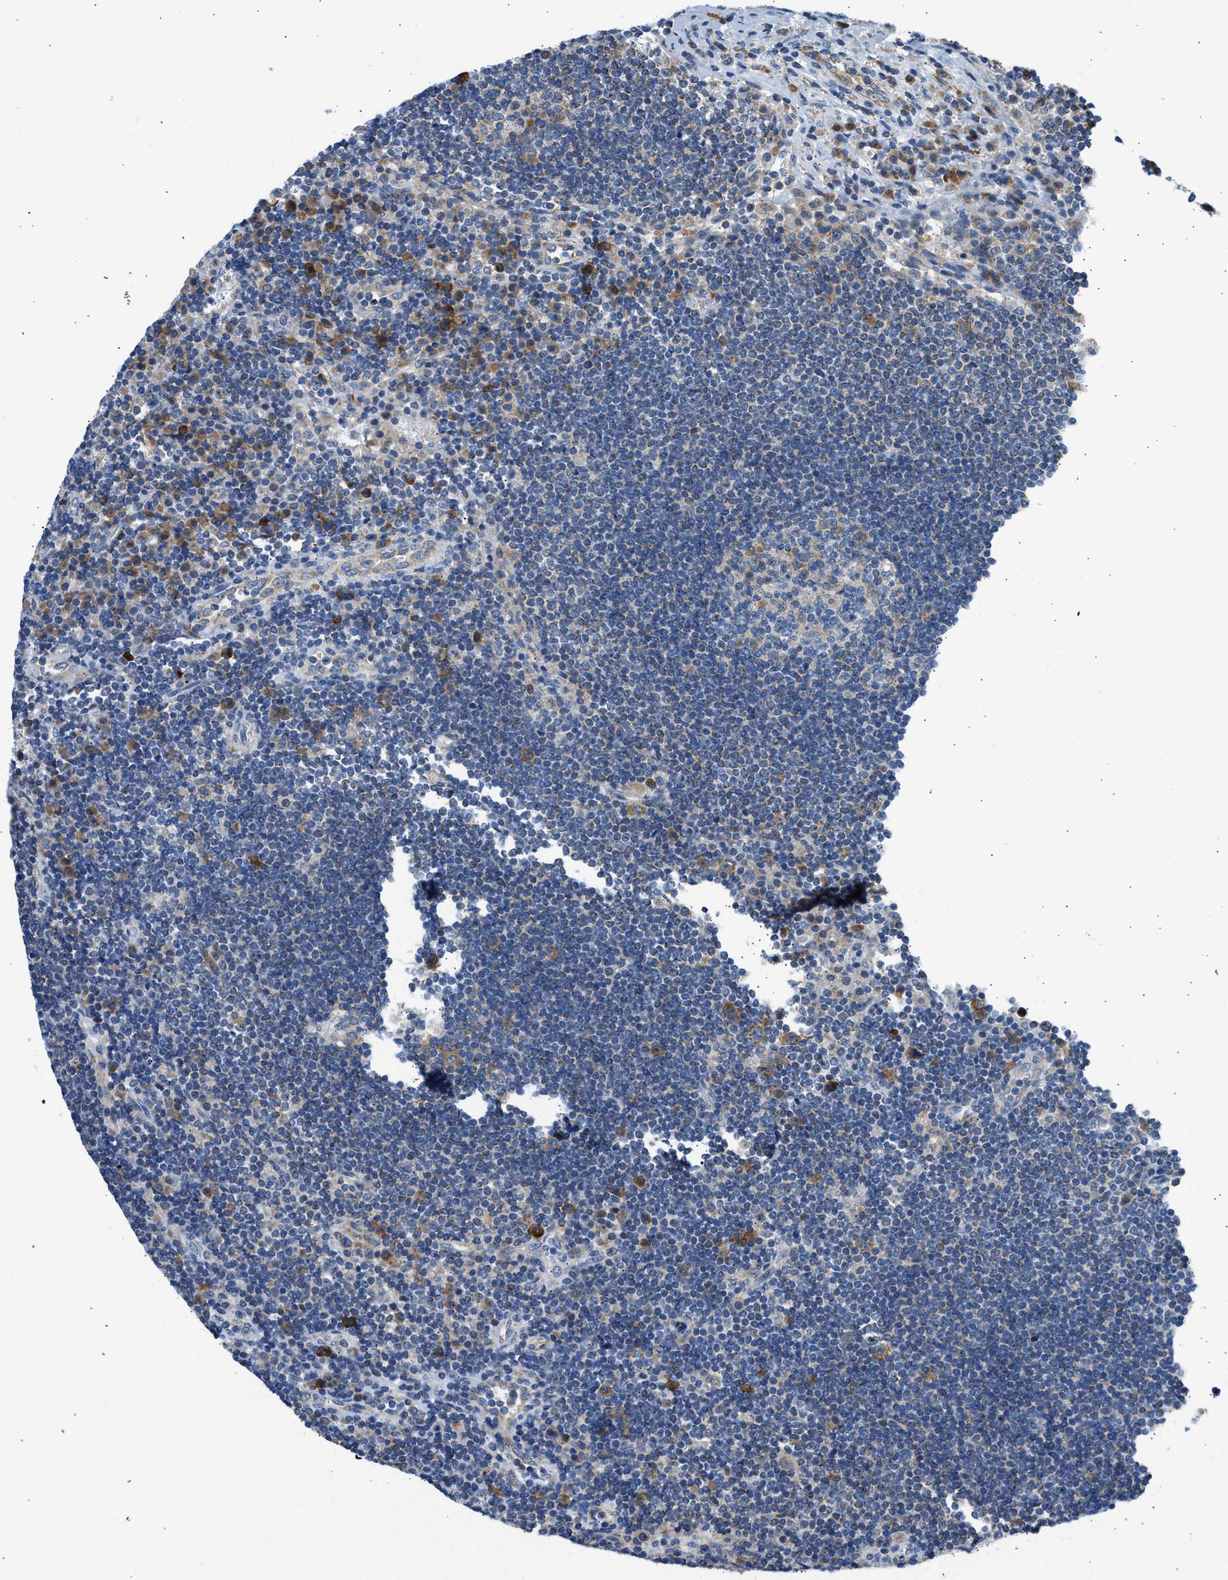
{"staining": {"intensity": "weak", "quantity": "<25%", "location": "cytoplasmic/membranous"}, "tissue": "lymph node", "cell_type": "Germinal center cells", "image_type": "normal", "snomed": [{"axis": "morphology", "description": "Normal tissue, NOS"}, {"axis": "topography", "description": "Lymph node"}], "caption": "Germinal center cells are negative for brown protein staining in normal lymph node. (Immunohistochemistry, brightfield microscopy, high magnification).", "gene": "CAMKK2", "patient": {"sex": "female", "age": 53}}